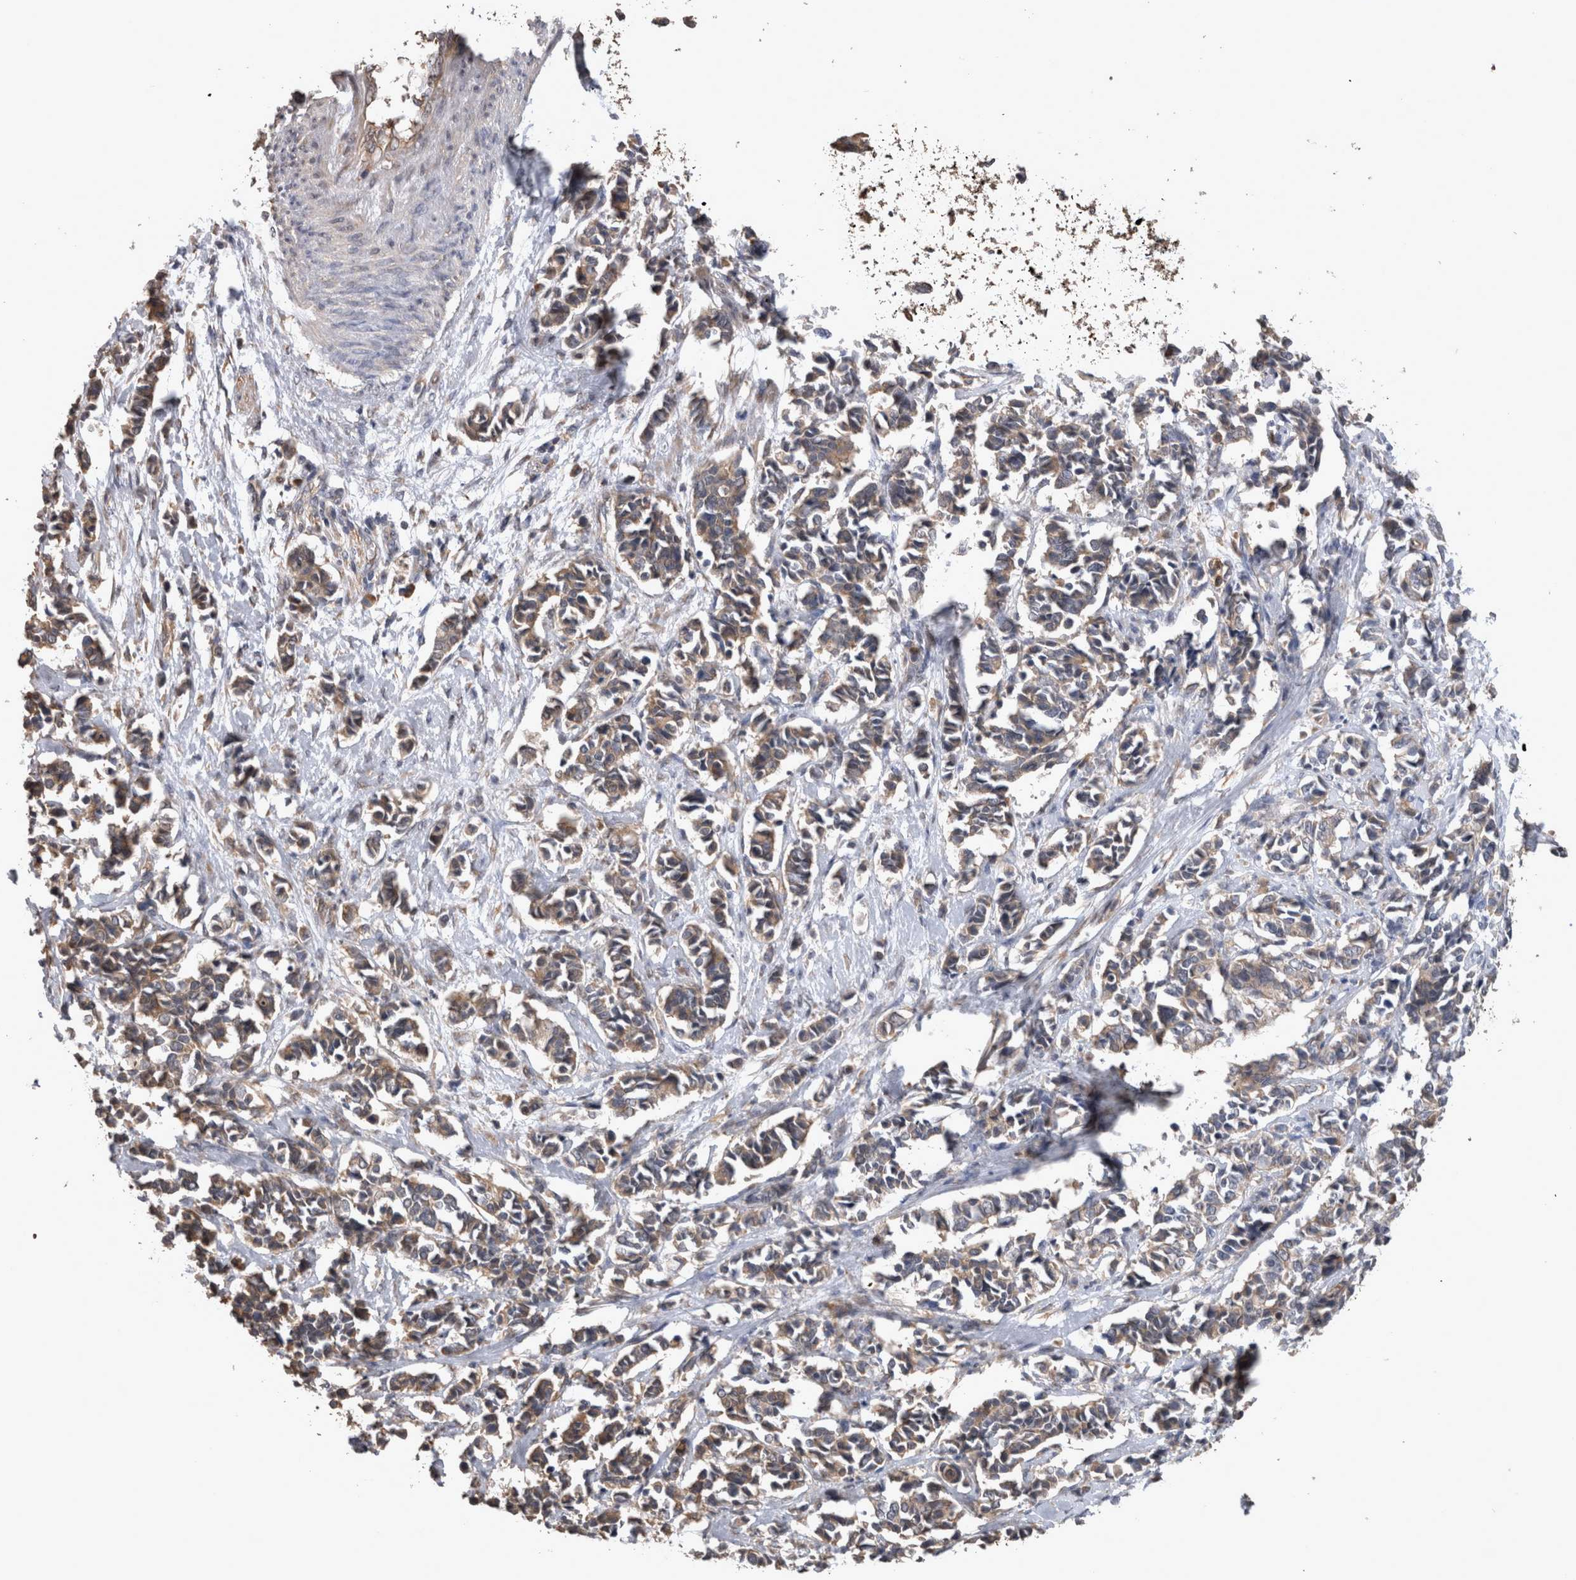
{"staining": {"intensity": "weak", "quantity": ">75%", "location": "cytoplasmic/membranous"}, "tissue": "cervical cancer", "cell_type": "Tumor cells", "image_type": "cancer", "snomed": [{"axis": "morphology", "description": "Normal tissue, NOS"}, {"axis": "morphology", "description": "Squamous cell carcinoma, NOS"}, {"axis": "topography", "description": "Cervix"}], "caption": "Human cervical squamous cell carcinoma stained for a protein (brown) reveals weak cytoplasmic/membranous positive staining in about >75% of tumor cells.", "gene": "TMED7", "patient": {"sex": "female", "age": 35}}